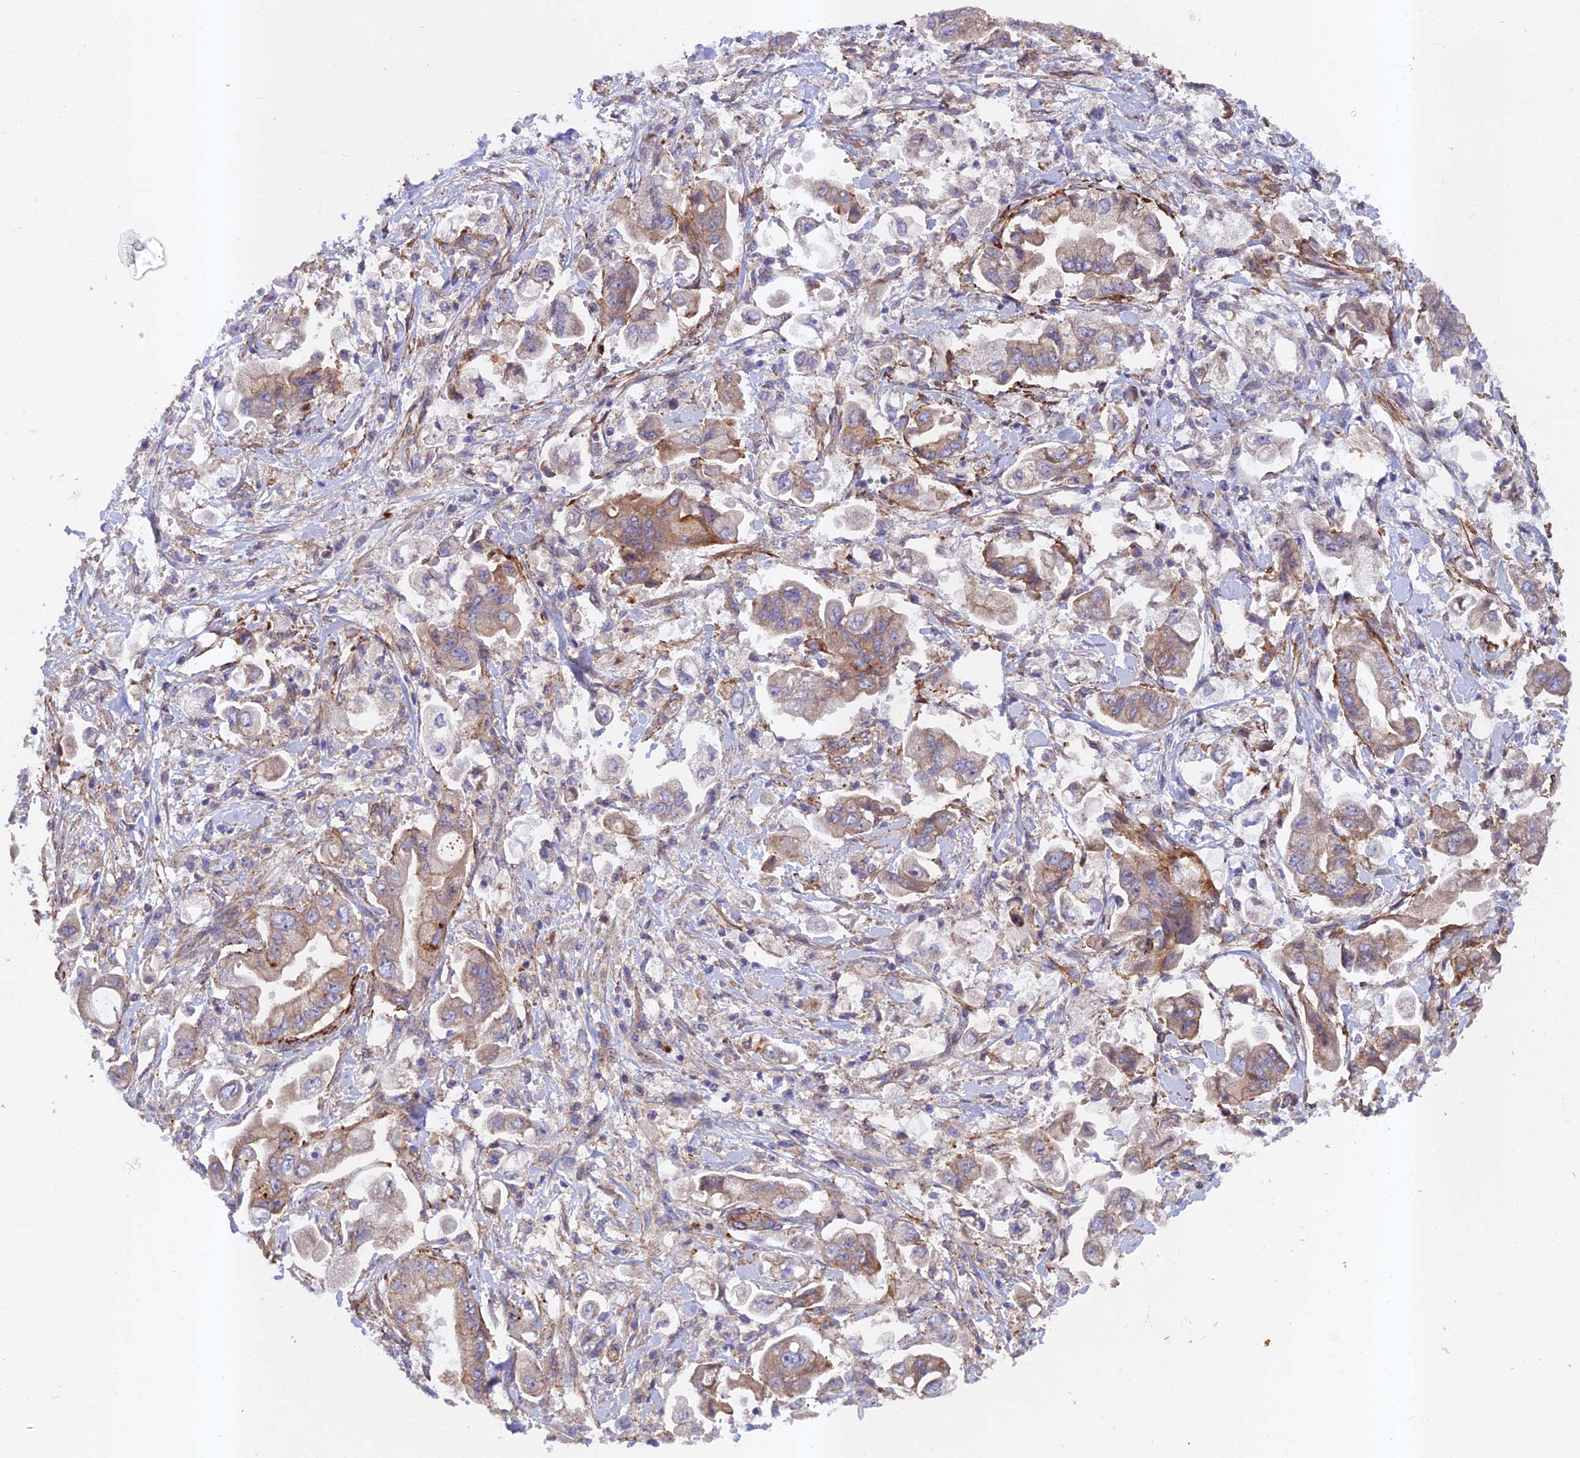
{"staining": {"intensity": "moderate", "quantity": ">75%", "location": "cytoplasmic/membranous"}, "tissue": "stomach cancer", "cell_type": "Tumor cells", "image_type": "cancer", "snomed": [{"axis": "morphology", "description": "Adenocarcinoma, NOS"}, {"axis": "topography", "description": "Stomach"}], "caption": "This is an image of immunohistochemistry (IHC) staining of stomach cancer (adenocarcinoma), which shows moderate staining in the cytoplasmic/membranous of tumor cells.", "gene": "RALGAPA2", "patient": {"sex": "male", "age": 62}}